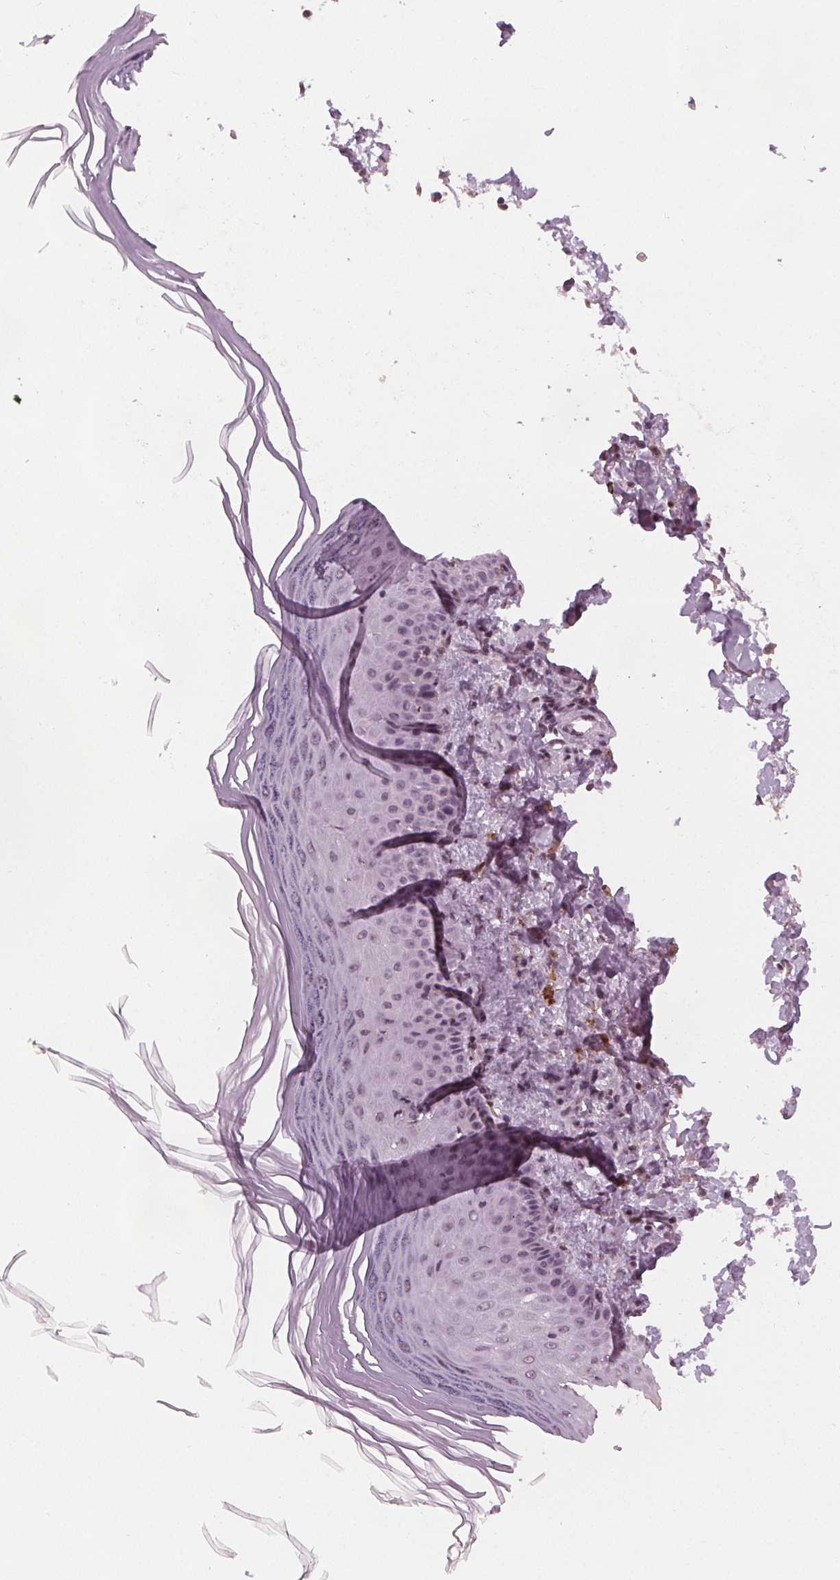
{"staining": {"intensity": "negative", "quantity": "none", "location": "none"}, "tissue": "skin", "cell_type": "Fibroblasts", "image_type": "normal", "snomed": [{"axis": "morphology", "description": "Normal tissue, NOS"}, {"axis": "topography", "description": "Skin"}], "caption": "This is an immunohistochemistry (IHC) image of unremarkable human skin. There is no positivity in fibroblasts.", "gene": "DPM2", "patient": {"sex": "female", "age": 62}}